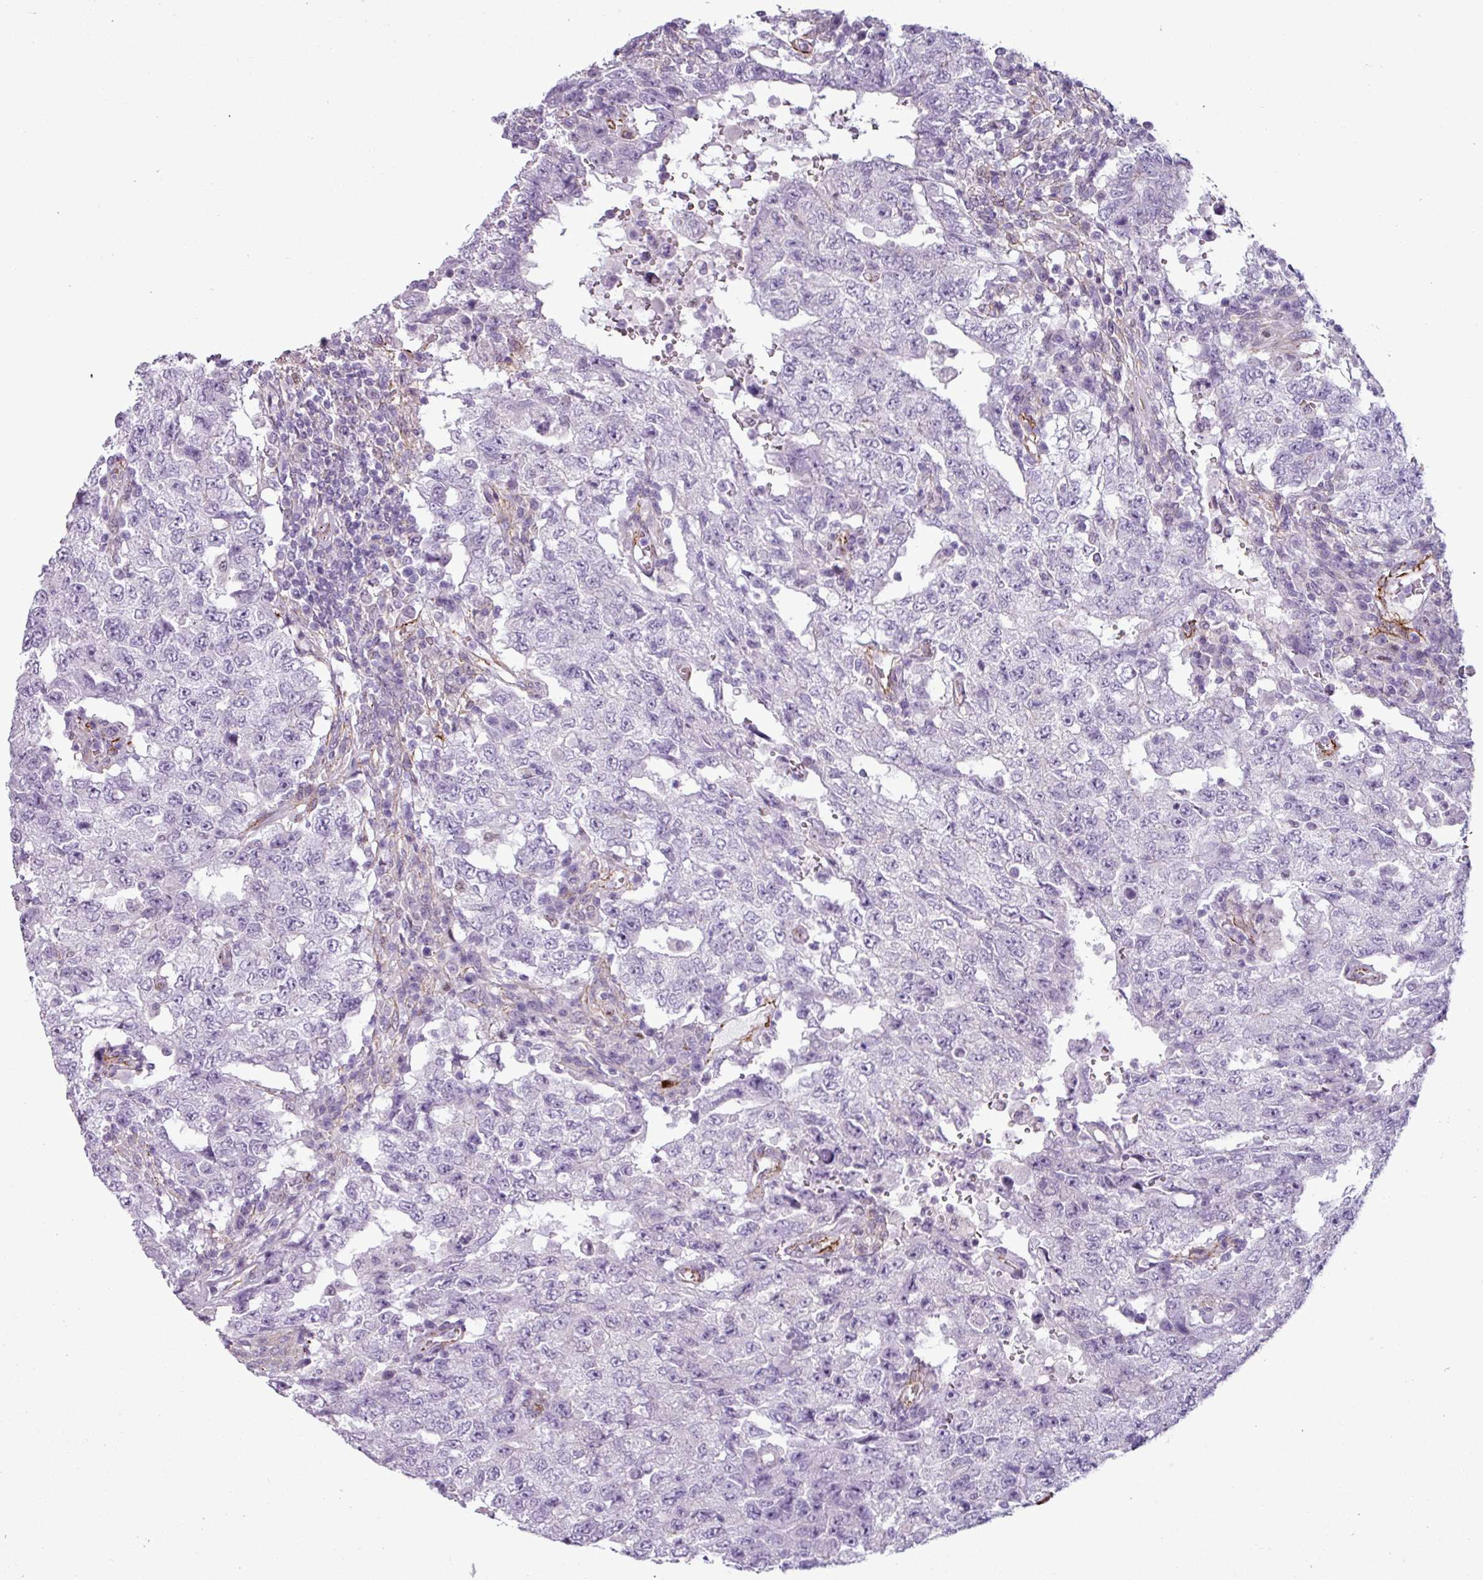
{"staining": {"intensity": "negative", "quantity": "none", "location": "none"}, "tissue": "testis cancer", "cell_type": "Tumor cells", "image_type": "cancer", "snomed": [{"axis": "morphology", "description": "Carcinoma, Embryonal, NOS"}, {"axis": "topography", "description": "Testis"}], "caption": "DAB (3,3'-diaminobenzidine) immunohistochemical staining of testis cancer (embryonal carcinoma) exhibits no significant staining in tumor cells.", "gene": "ATP10A", "patient": {"sex": "male", "age": 26}}